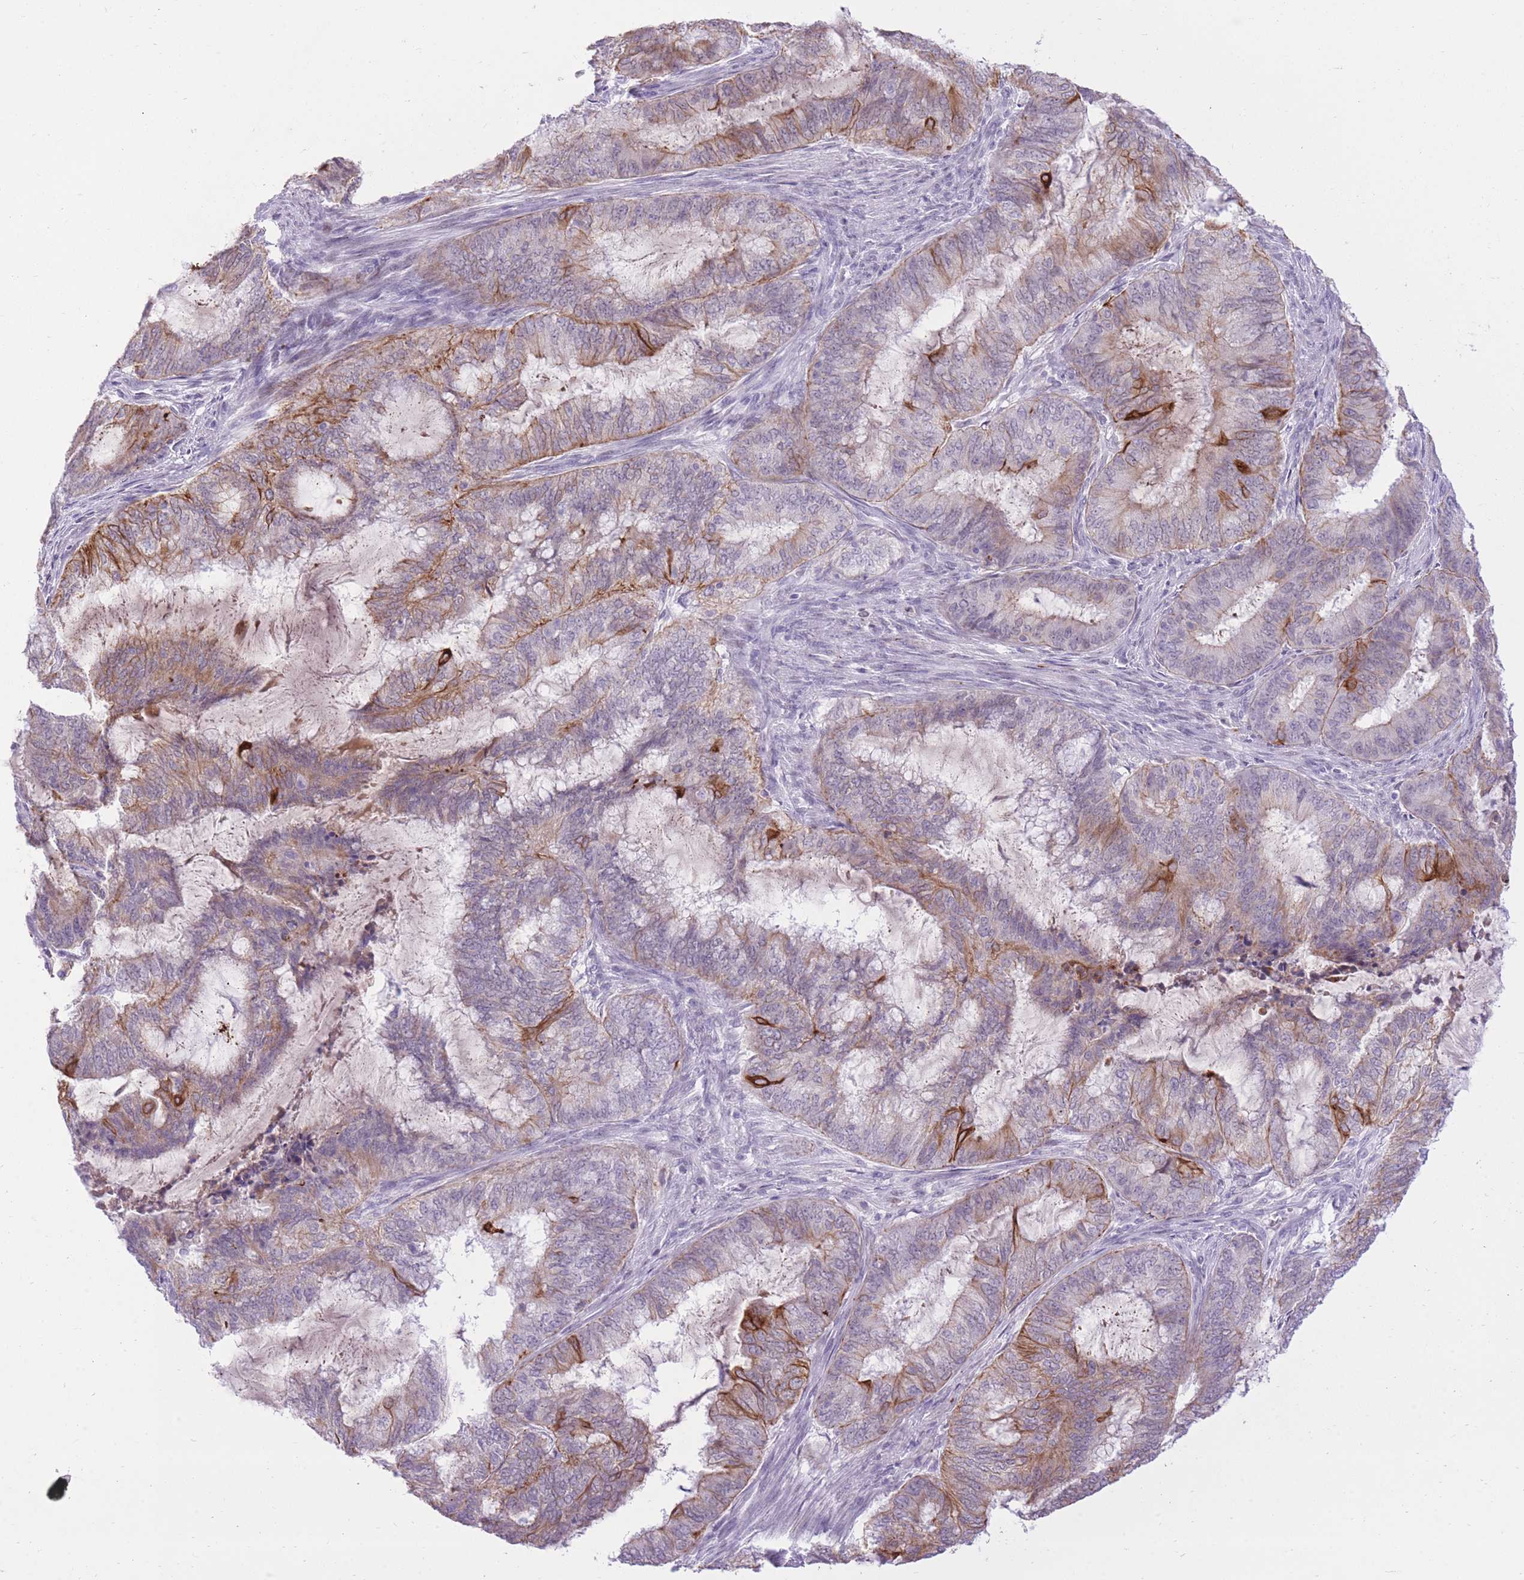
{"staining": {"intensity": "strong", "quantity": "<25%", "location": "cytoplasmic/membranous"}, "tissue": "endometrial cancer", "cell_type": "Tumor cells", "image_type": "cancer", "snomed": [{"axis": "morphology", "description": "Adenocarcinoma, NOS"}, {"axis": "topography", "description": "Endometrium"}], "caption": "DAB immunohistochemical staining of endometrial cancer (adenocarcinoma) shows strong cytoplasmic/membranous protein positivity in approximately <25% of tumor cells.", "gene": "MEIS3", "patient": {"sex": "female", "age": 51}}